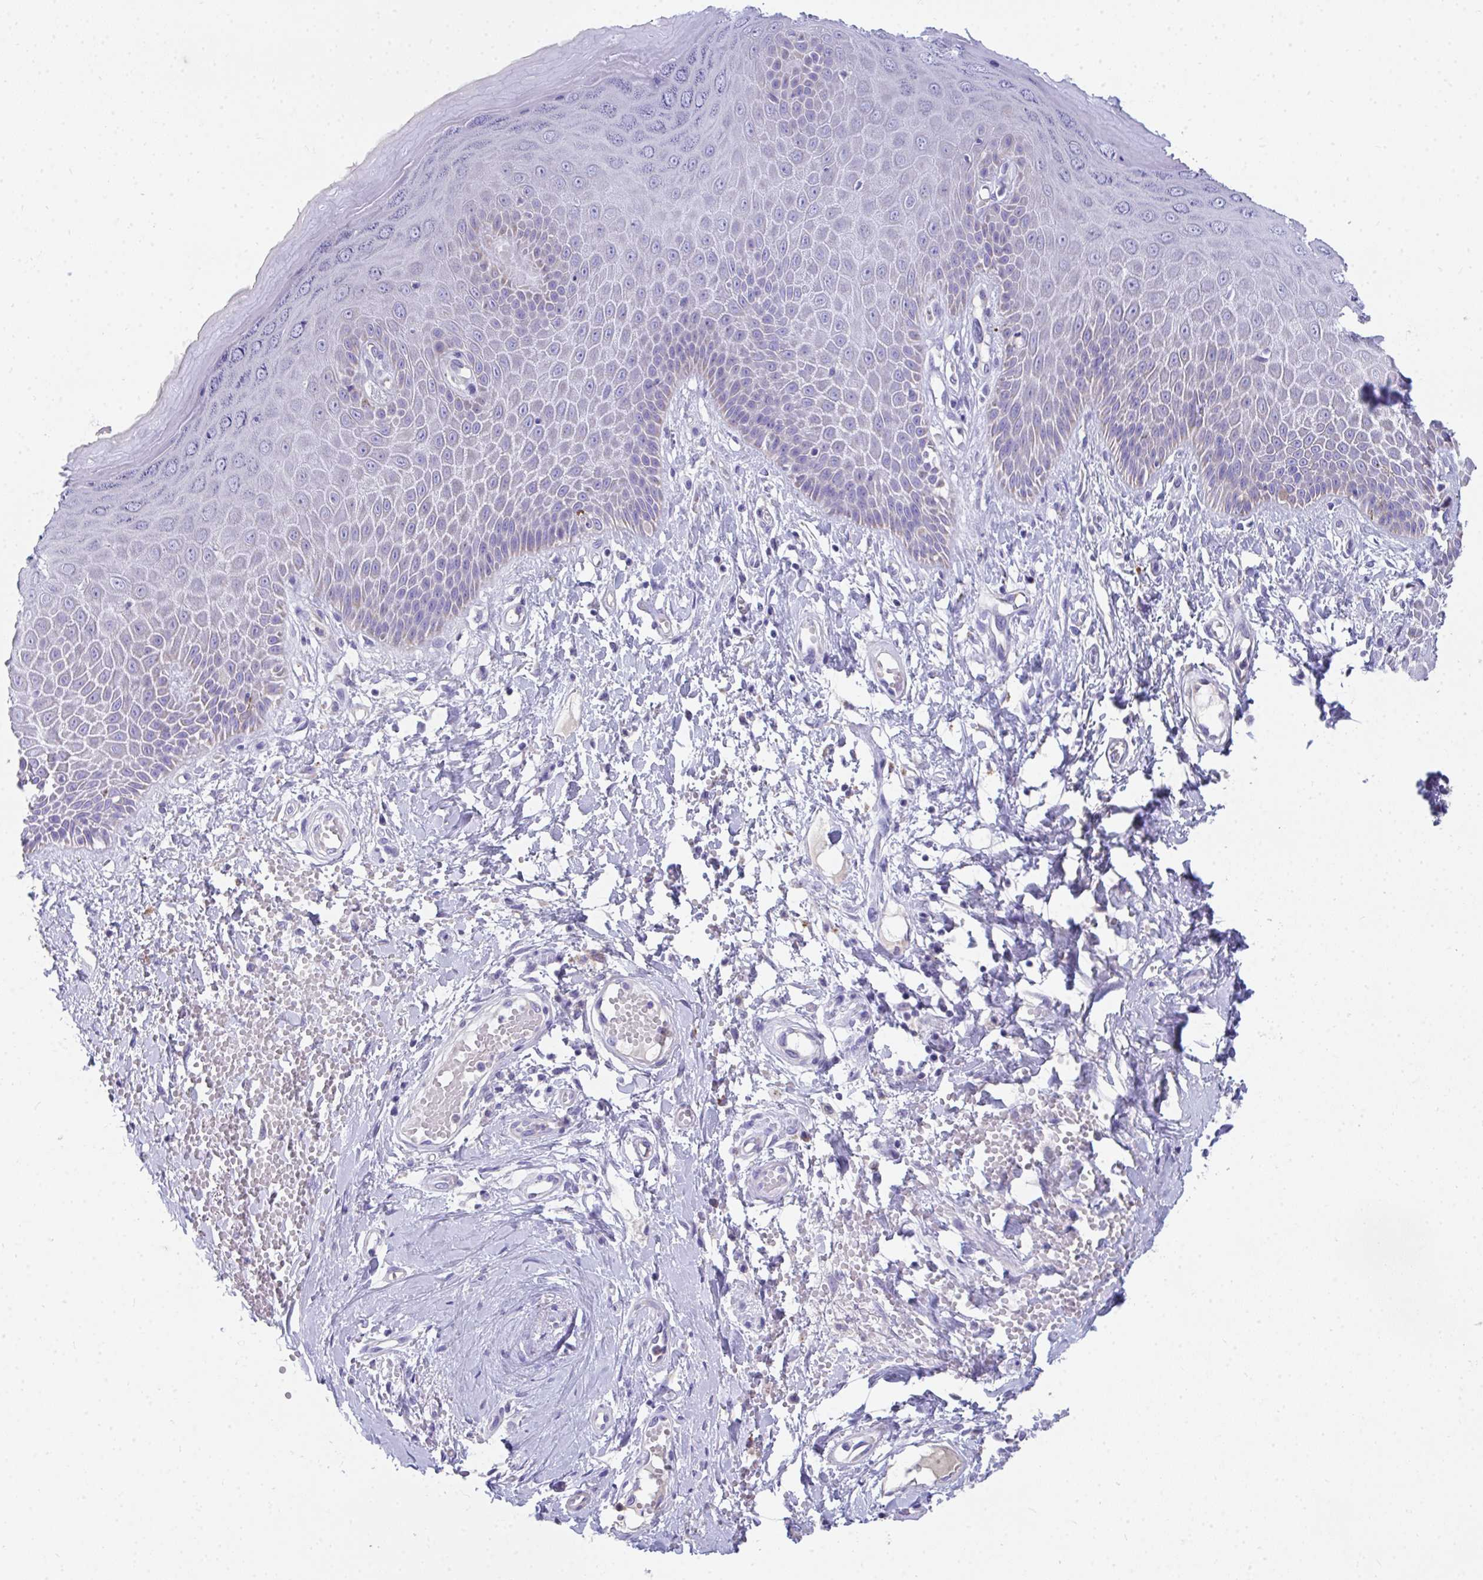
{"staining": {"intensity": "moderate", "quantity": "<25%", "location": "cytoplasmic/membranous"}, "tissue": "skin", "cell_type": "Epidermal cells", "image_type": "normal", "snomed": [{"axis": "morphology", "description": "Normal tissue, NOS"}, {"axis": "topography", "description": "Anal"}, {"axis": "topography", "description": "Peripheral nerve tissue"}], "caption": "Protein expression analysis of normal skin reveals moderate cytoplasmic/membranous staining in about <25% of epidermal cells. (Brightfield microscopy of DAB IHC at high magnification).", "gene": "COA5", "patient": {"sex": "male", "age": 78}}